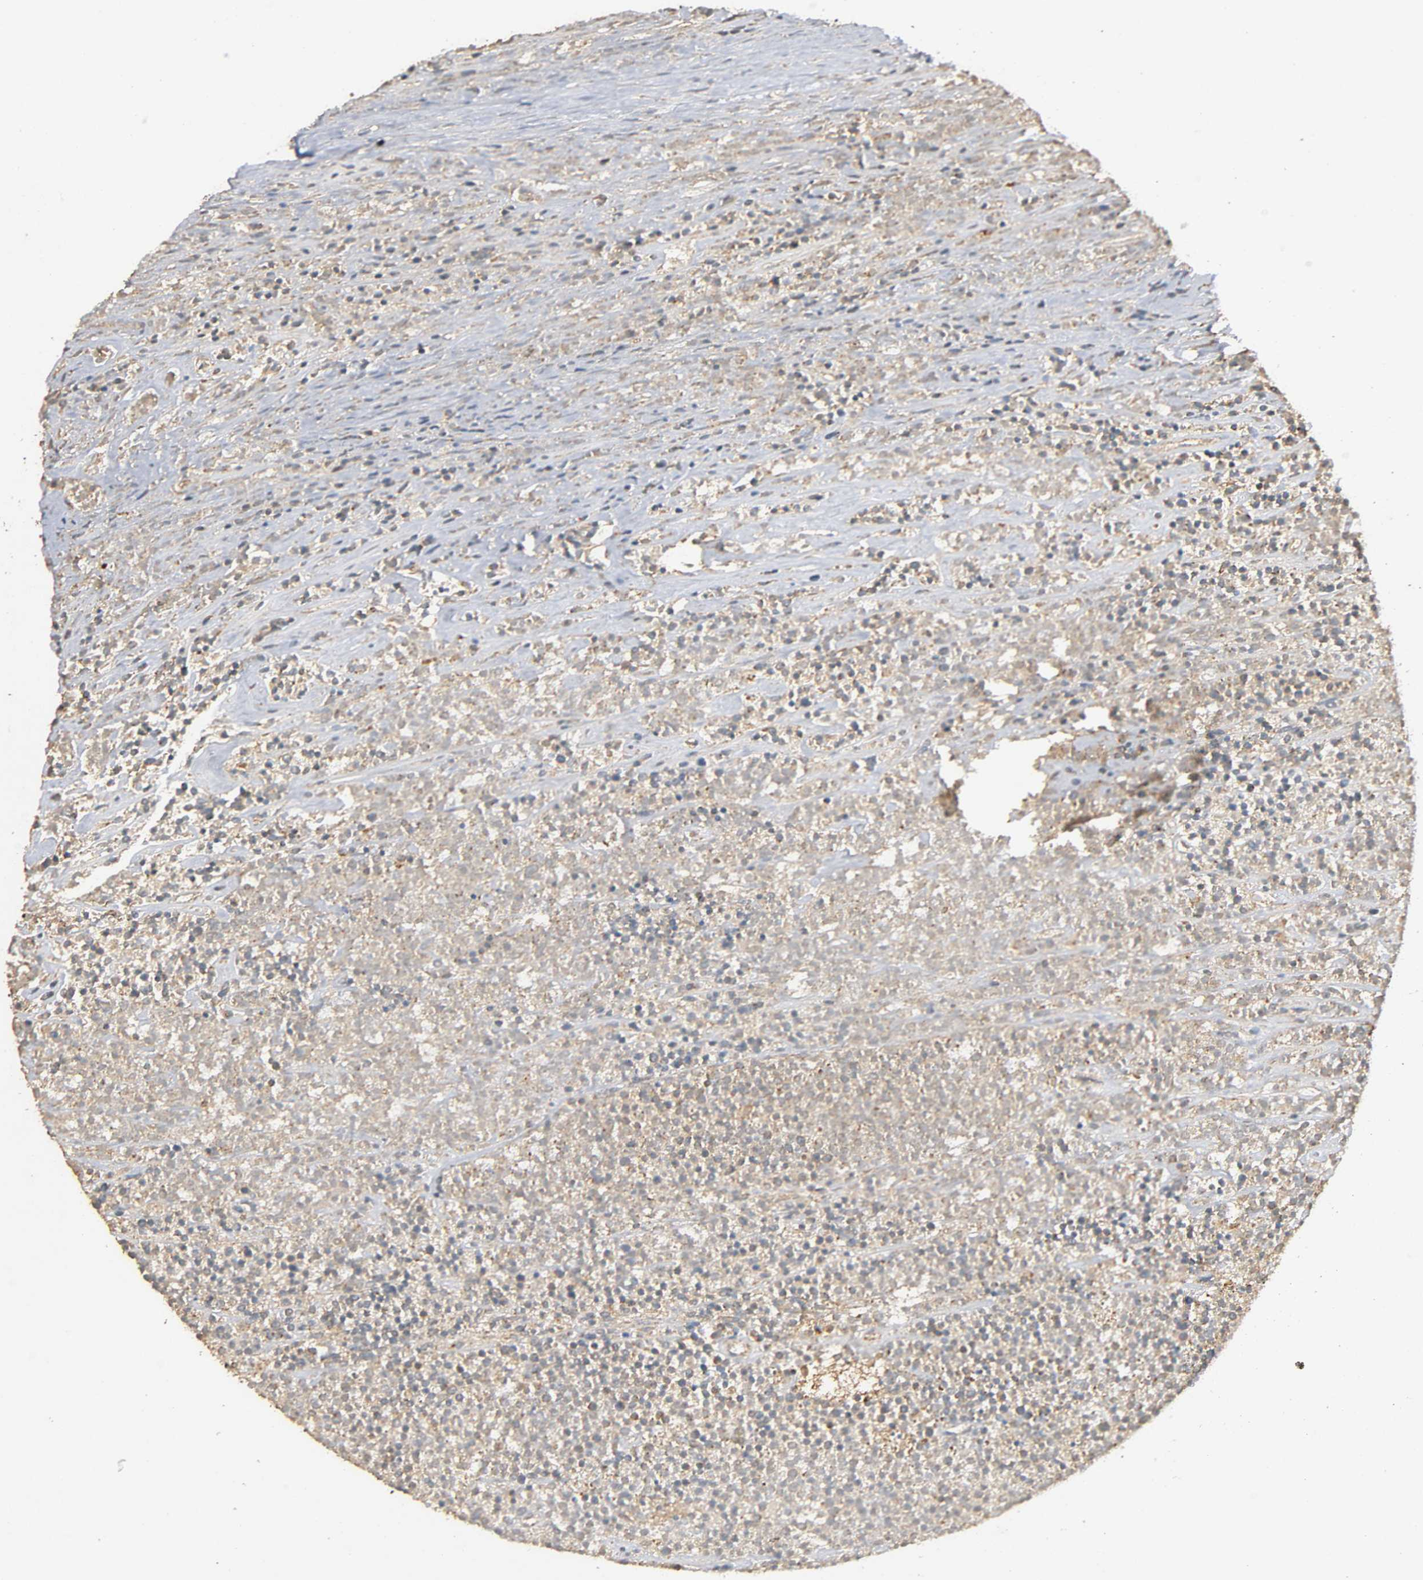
{"staining": {"intensity": "weak", "quantity": "25%-75%", "location": "cytoplasmic/membranous"}, "tissue": "lymphoma", "cell_type": "Tumor cells", "image_type": "cancer", "snomed": [{"axis": "morphology", "description": "Malignant lymphoma, non-Hodgkin's type, High grade"}, {"axis": "topography", "description": "Lymph node"}], "caption": "A brown stain highlights weak cytoplasmic/membranous staining of a protein in human malignant lymphoma, non-Hodgkin's type (high-grade) tumor cells.", "gene": "NDUFS3", "patient": {"sex": "female", "age": 73}}